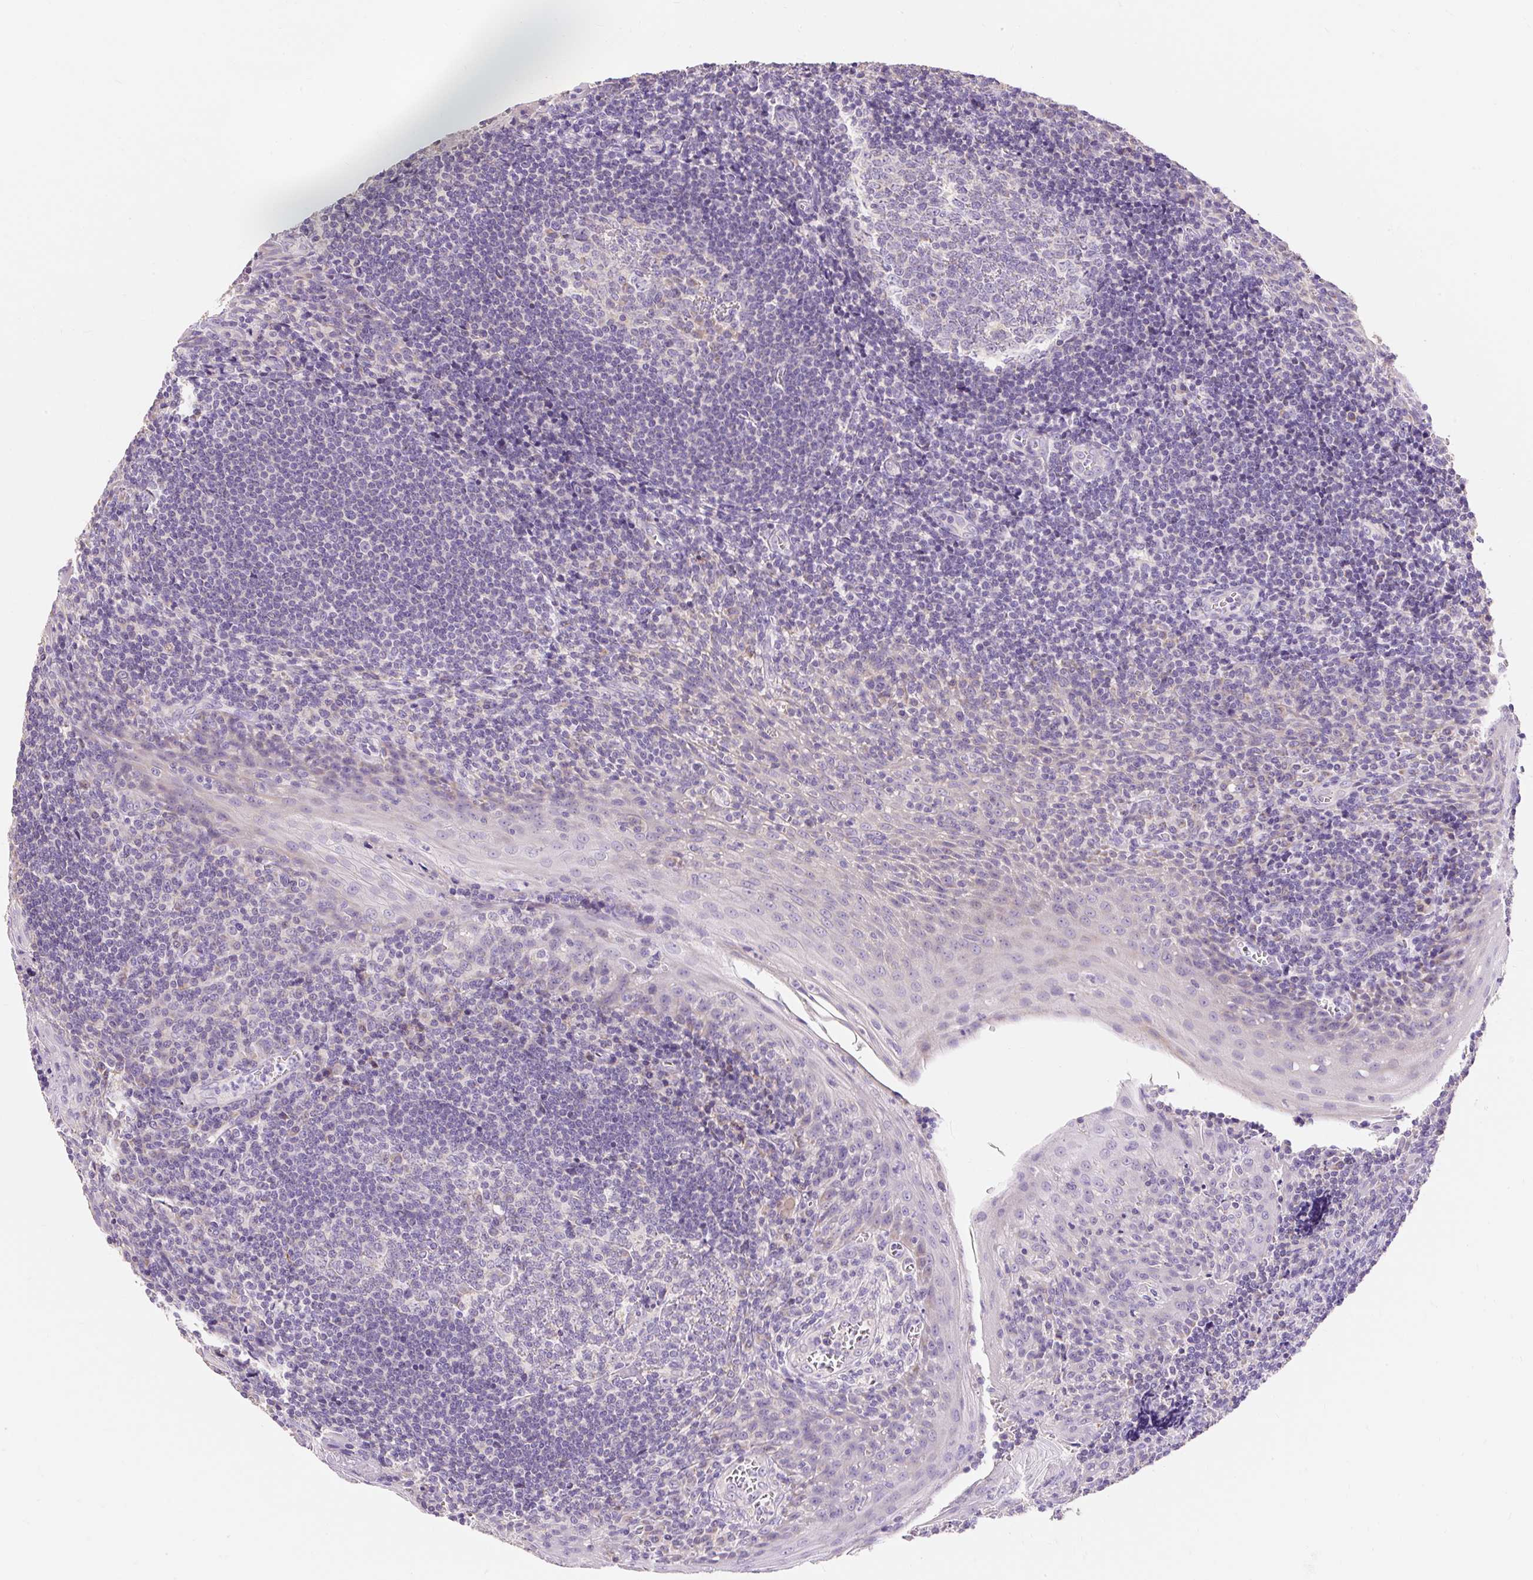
{"staining": {"intensity": "negative", "quantity": "none", "location": "none"}, "tissue": "tonsil", "cell_type": "Germinal center cells", "image_type": "normal", "snomed": [{"axis": "morphology", "description": "Normal tissue, NOS"}, {"axis": "topography", "description": "Tonsil"}], "caption": "Germinal center cells show no significant staining in benign tonsil. (DAB (3,3'-diaminobenzidine) immunohistochemistry (IHC) with hematoxylin counter stain).", "gene": "PMAIP1", "patient": {"sex": "male", "age": 27}}